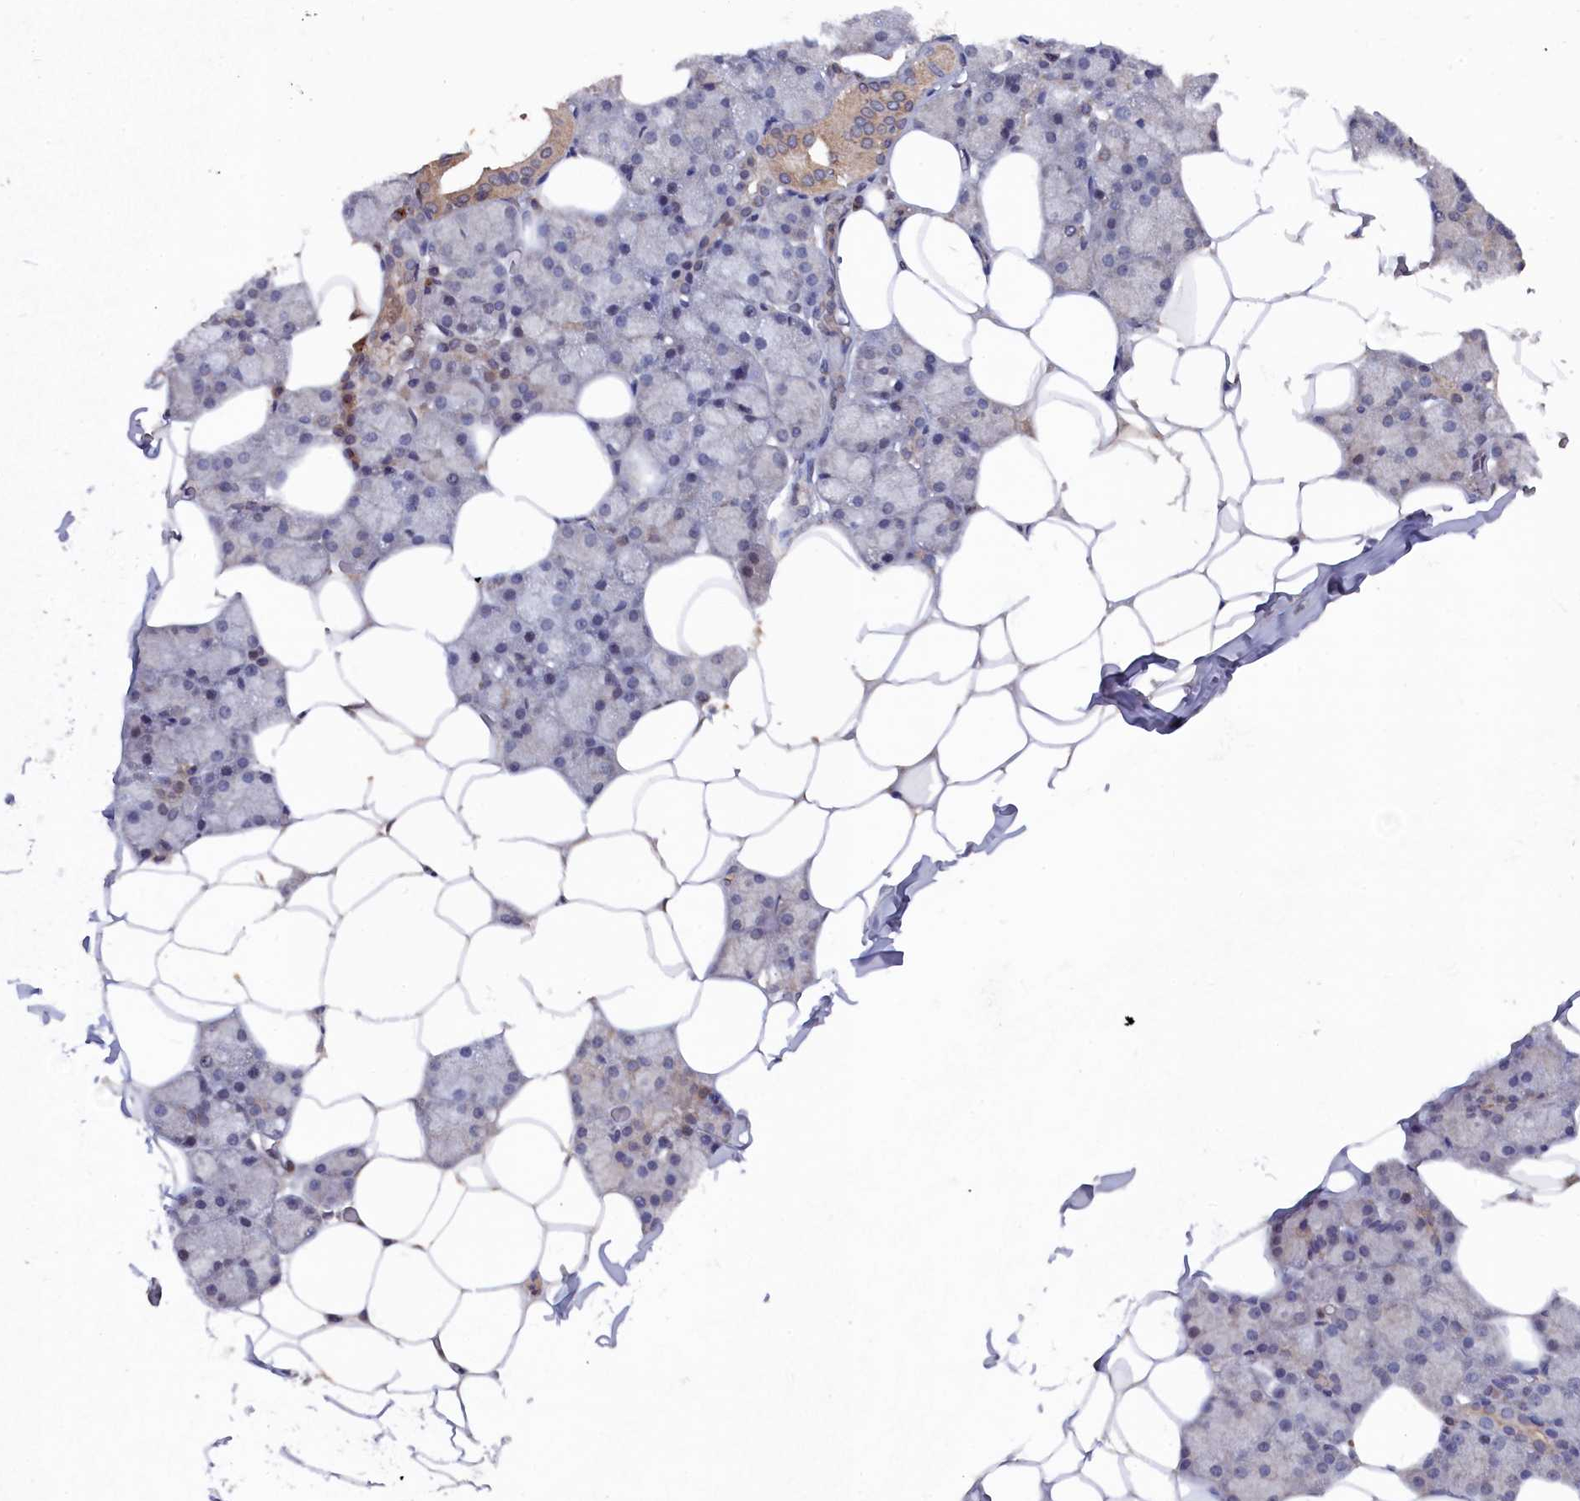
{"staining": {"intensity": "moderate", "quantity": "<25%", "location": "cytoplasmic/membranous"}, "tissue": "salivary gland", "cell_type": "Glandular cells", "image_type": "normal", "snomed": [{"axis": "morphology", "description": "Normal tissue, NOS"}, {"axis": "topography", "description": "Salivary gland"}], "caption": "Protein positivity by IHC exhibits moderate cytoplasmic/membranous staining in about <25% of glandular cells in benign salivary gland. The protein of interest is stained brown, and the nuclei are stained in blue (DAB IHC with brightfield microscopy, high magnification).", "gene": "TMC5", "patient": {"sex": "male", "age": 62}}